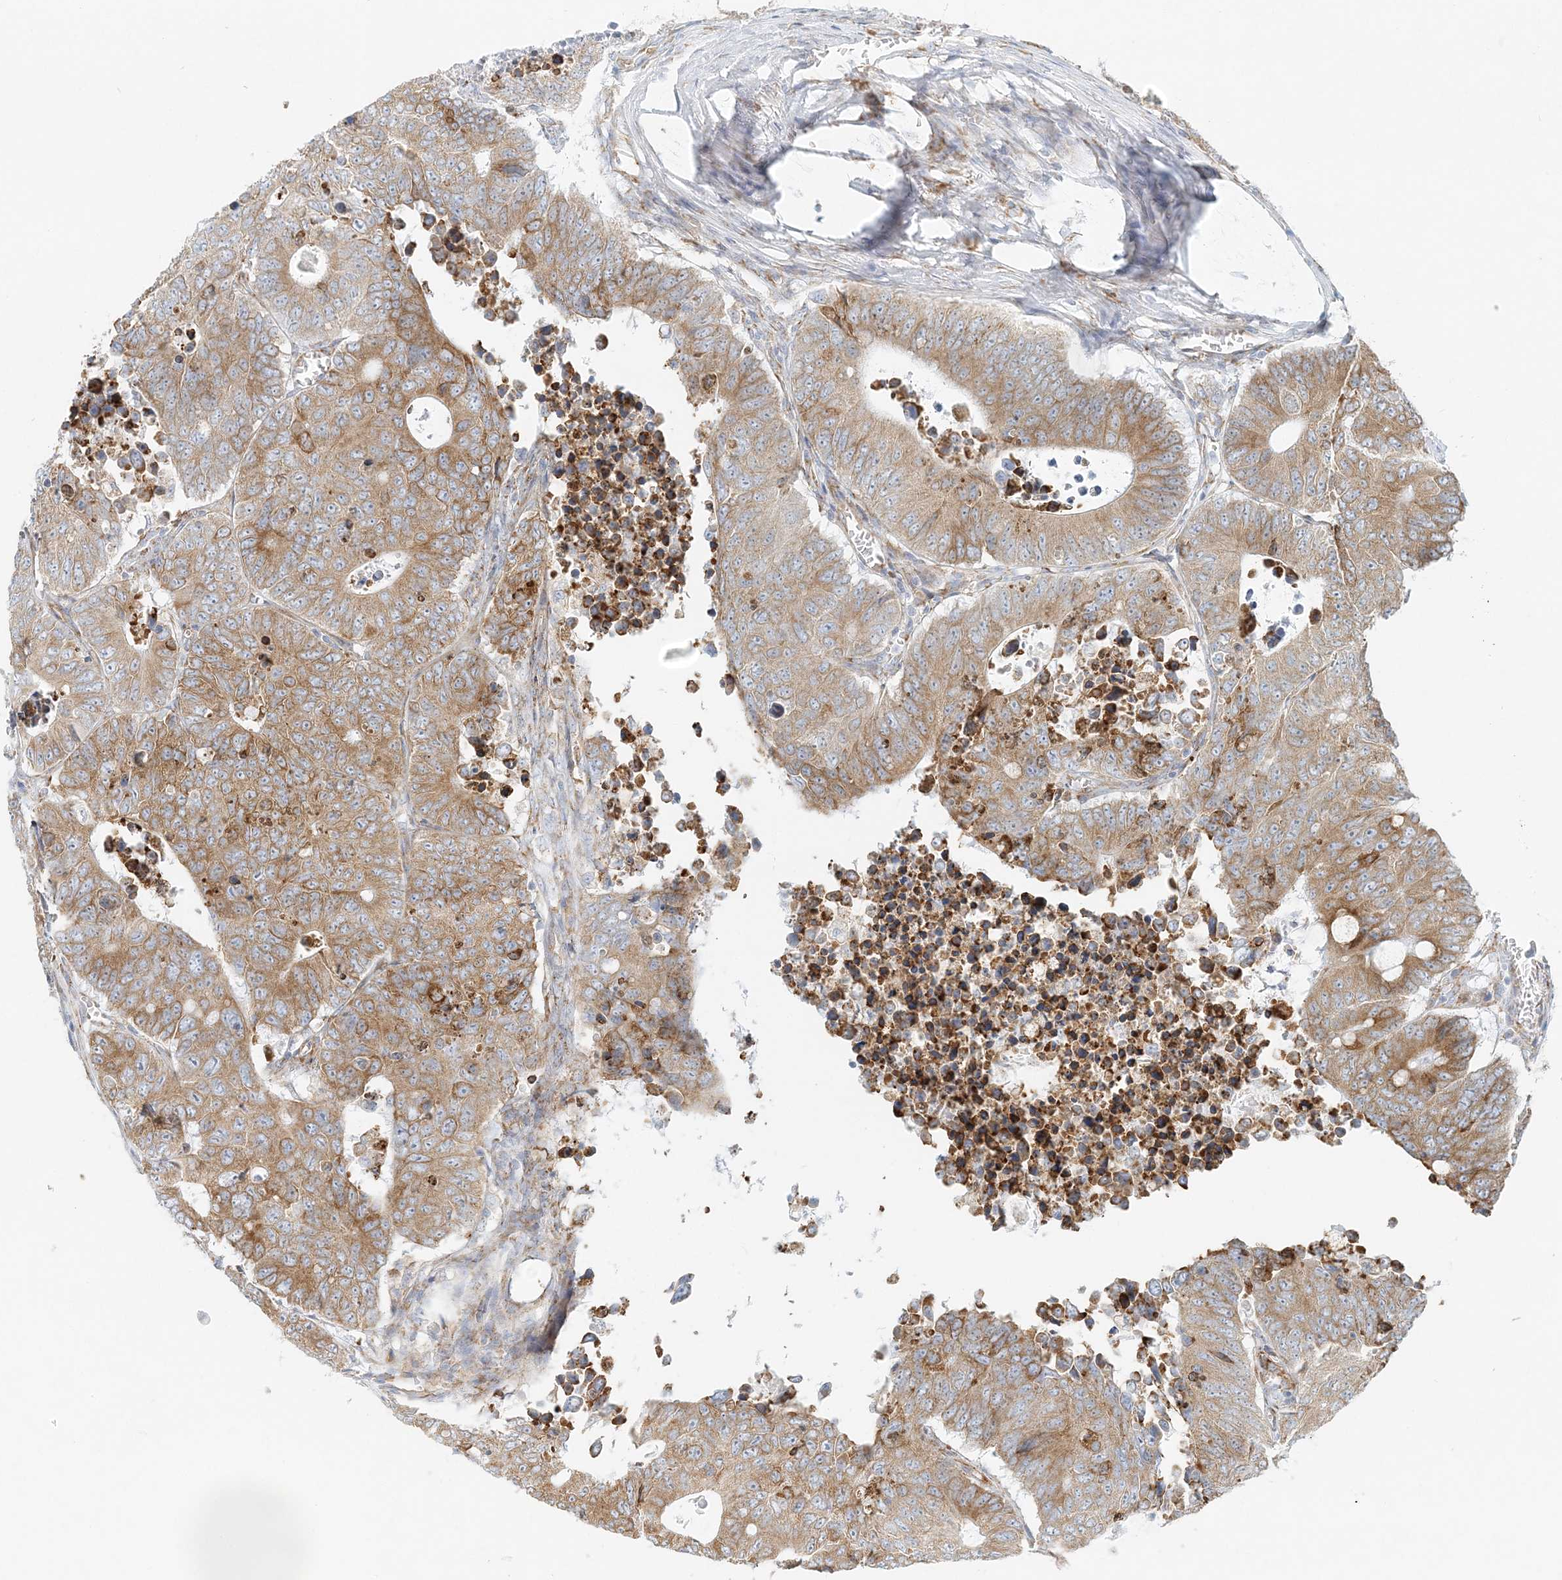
{"staining": {"intensity": "moderate", "quantity": ">75%", "location": "cytoplasmic/membranous"}, "tissue": "colorectal cancer", "cell_type": "Tumor cells", "image_type": "cancer", "snomed": [{"axis": "morphology", "description": "Adenocarcinoma, NOS"}, {"axis": "topography", "description": "Colon"}], "caption": "Immunohistochemical staining of colorectal cancer displays moderate cytoplasmic/membranous protein staining in approximately >75% of tumor cells.", "gene": "STK11IP", "patient": {"sex": "male", "age": 87}}